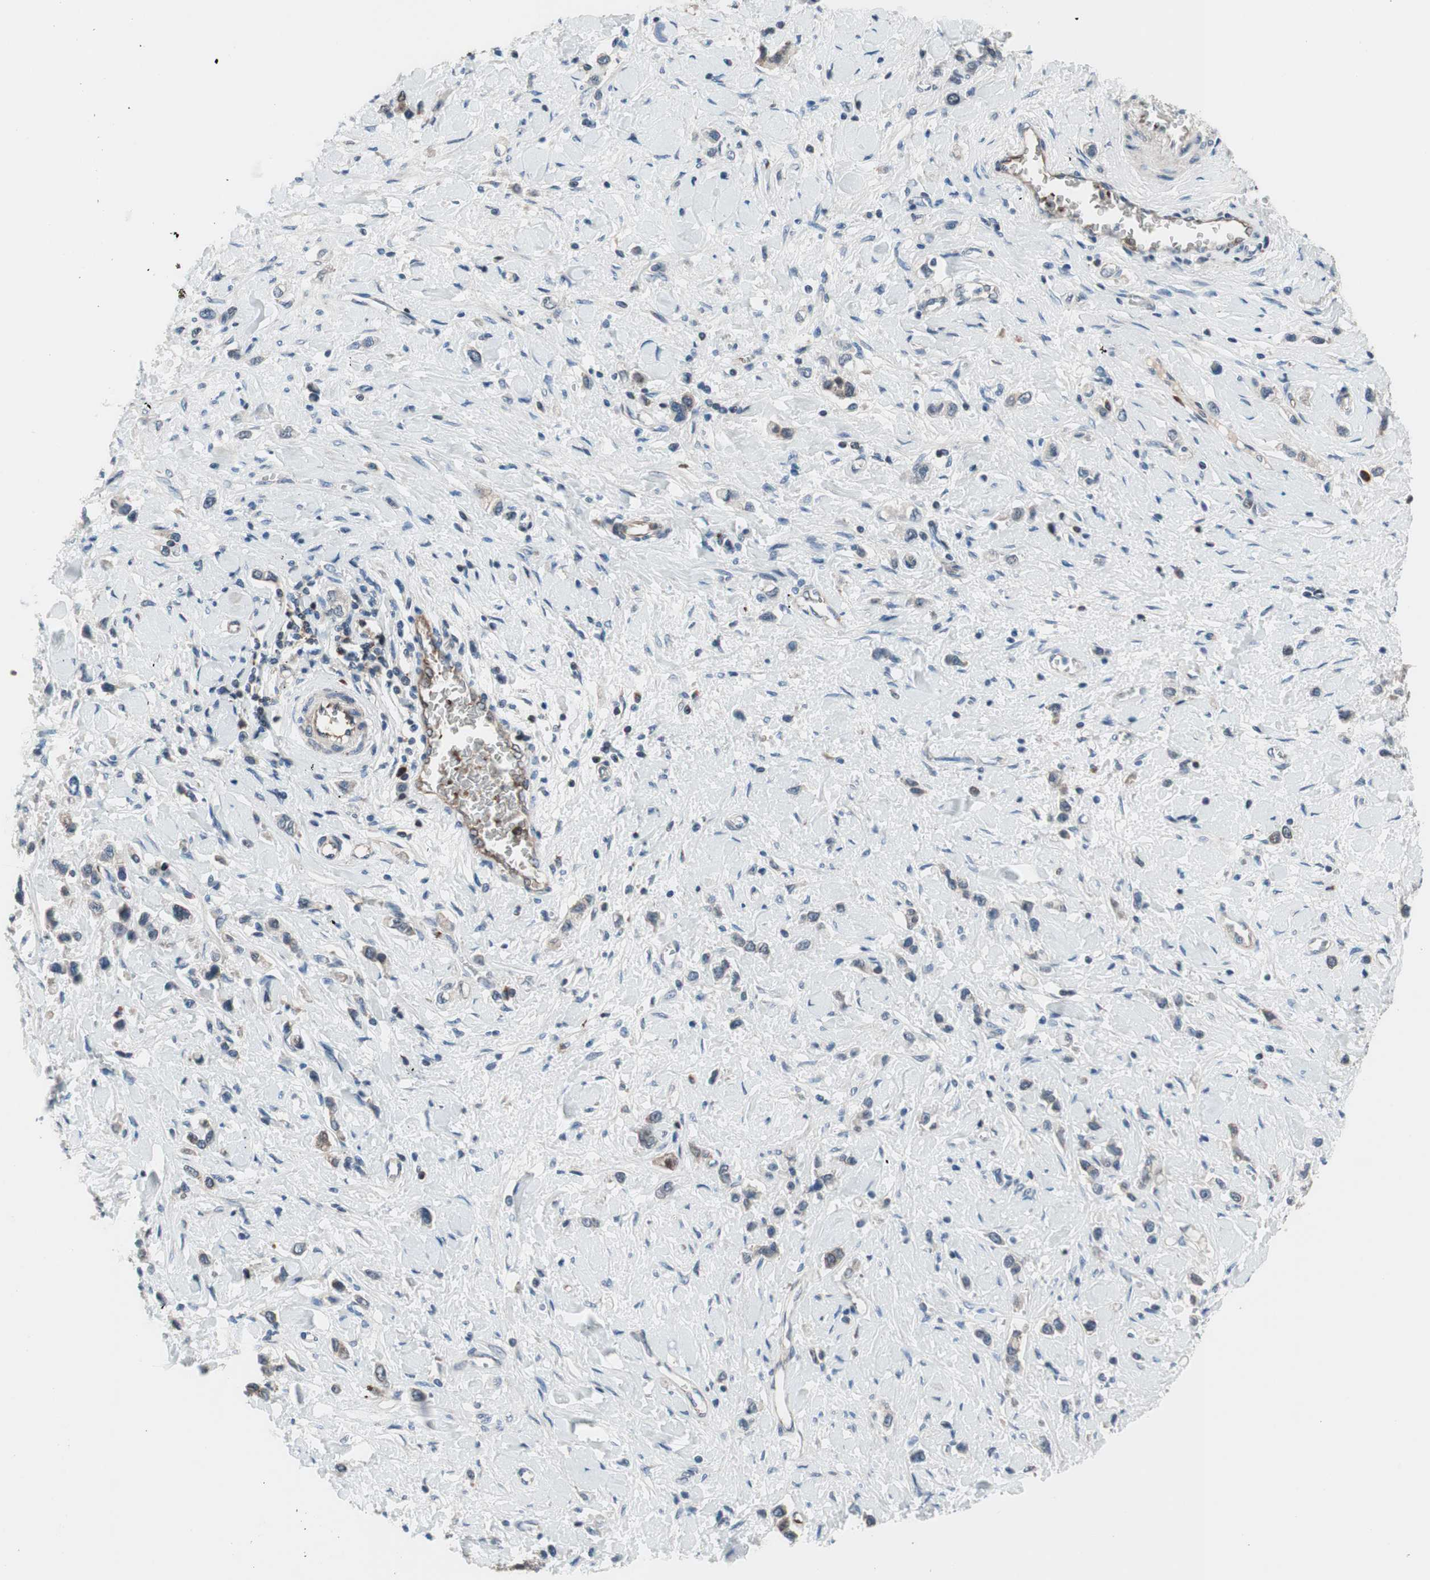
{"staining": {"intensity": "weak", "quantity": ">75%", "location": "cytoplasmic/membranous"}, "tissue": "stomach cancer", "cell_type": "Tumor cells", "image_type": "cancer", "snomed": [{"axis": "morphology", "description": "Normal tissue, NOS"}, {"axis": "morphology", "description": "Adenocarcinoma, NOS"}, {"axis": "topography", "description": "Stomach, upper"}, {"axis": "topography", "description": "Stomach"}], "caption": "High-magnification brightfield microscopy of stomach cancer (adenocarcinoma) stained with DAB (brown) and counterstained with hematoxylin (blue). tumor cells exhibit weak cytoplasmic/membranous staining is present in about>75% of cells. (DAB = brown stain, brightfield microscopy at high magnification).", "gene": "PRDX2", "patient": {"sex": "female", "age": 65}}